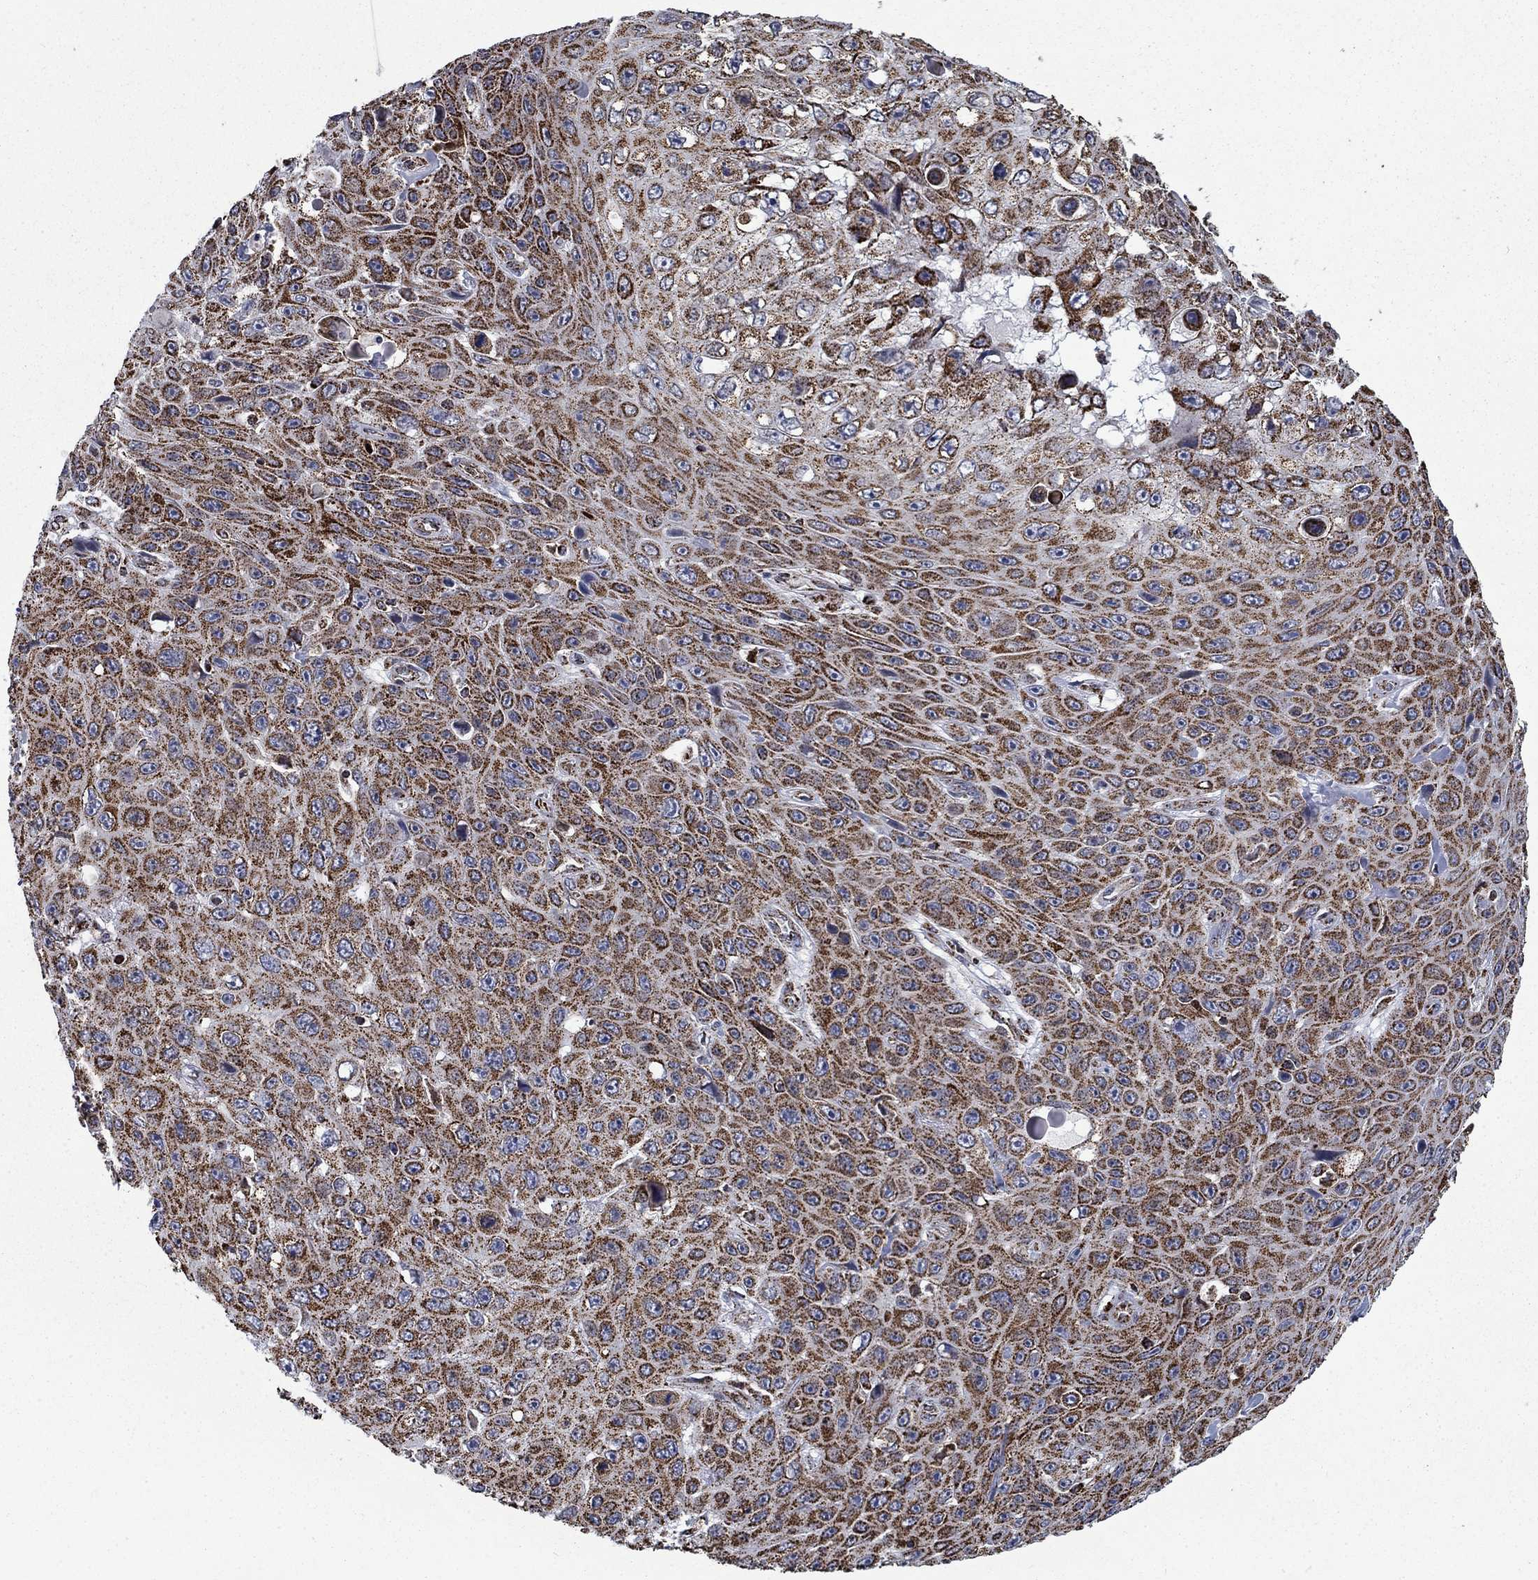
{"staining": {"intensity": "strong", "quantity": ">75%", "location": "cytoplasmic/membranous"}, "tissue": "skin cancer", "cell_type": "Tumor cells", "image_type": "cancer", "snomed": [{"axis": "morphology", "description": "Squamous cell carcinoma, NOS"}, {"axis": "topography", "description": "Skin"}], "caption": "Tumor cells display strong cytoplasmic/membranous expression in about >75% of cells in skin cancer (squamous cell carcinoma). (brown staining indicates protein expression, while blue staining denotes nuclei).", "gene": "MOAP1", "patient": {"sex": "male", "age": 82}}